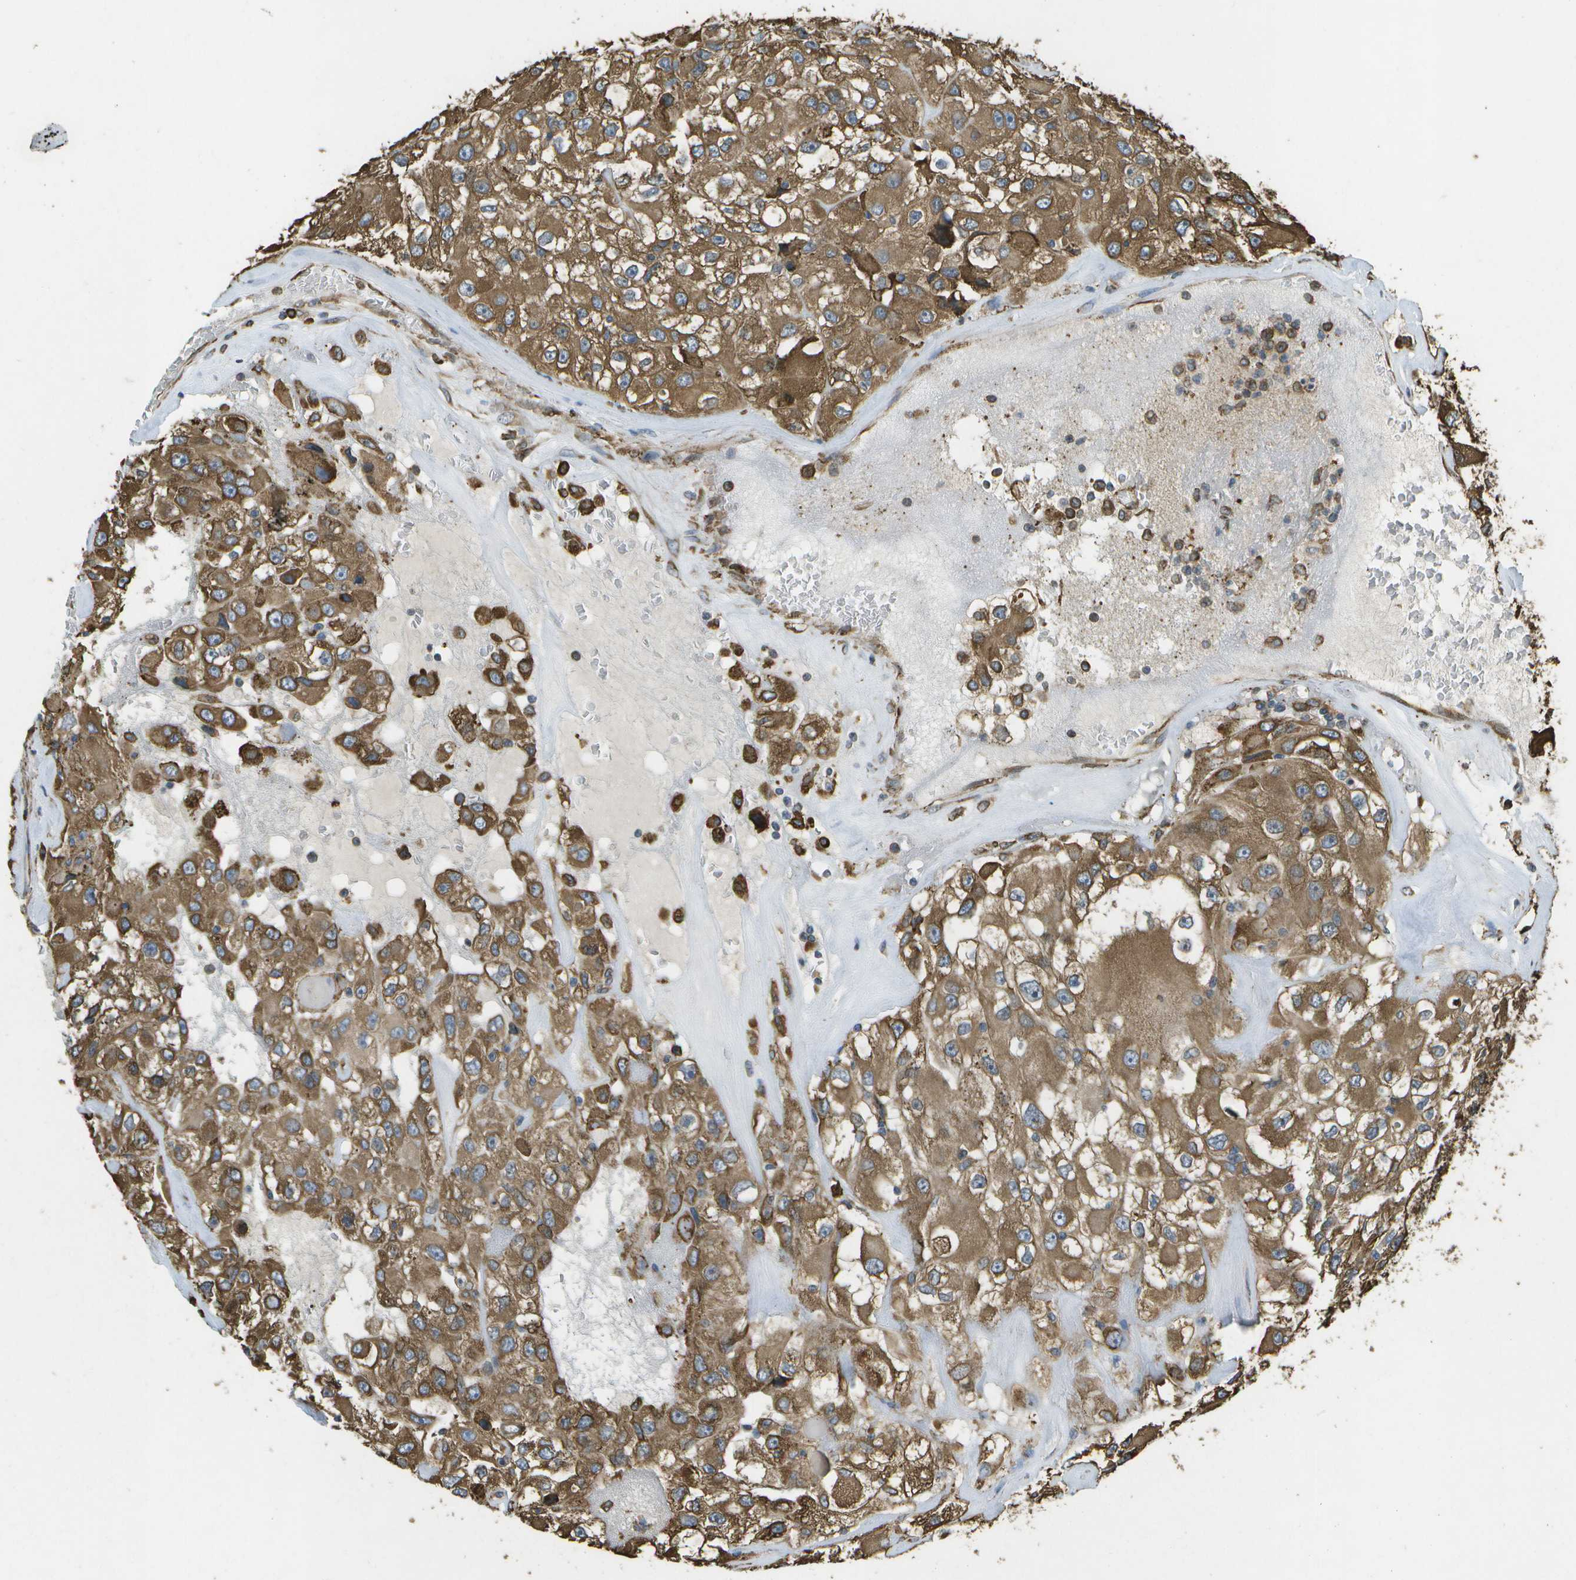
{"staining": {"intensity": "moderate", "quantity": ">75%", "location": "cytoplasmic/membranous"}, "tissue": "renal cancer", "cell_type": "Tumor cells", "image_type": "cancer", "snomed": [{"axis": "morphology", "description": "Adenocarcinoma, NOS"}, {"axis": "topography", "description": "Kidney"}], "caption": "Immunohistochemistry of adenocarcinoma (renal) reveals medium levels of moderate cytoplasmic/membranous staining in about >75% of tumor cells.", "gene": "PDIA4", "patient": {"sex": "female", "age": 52}}